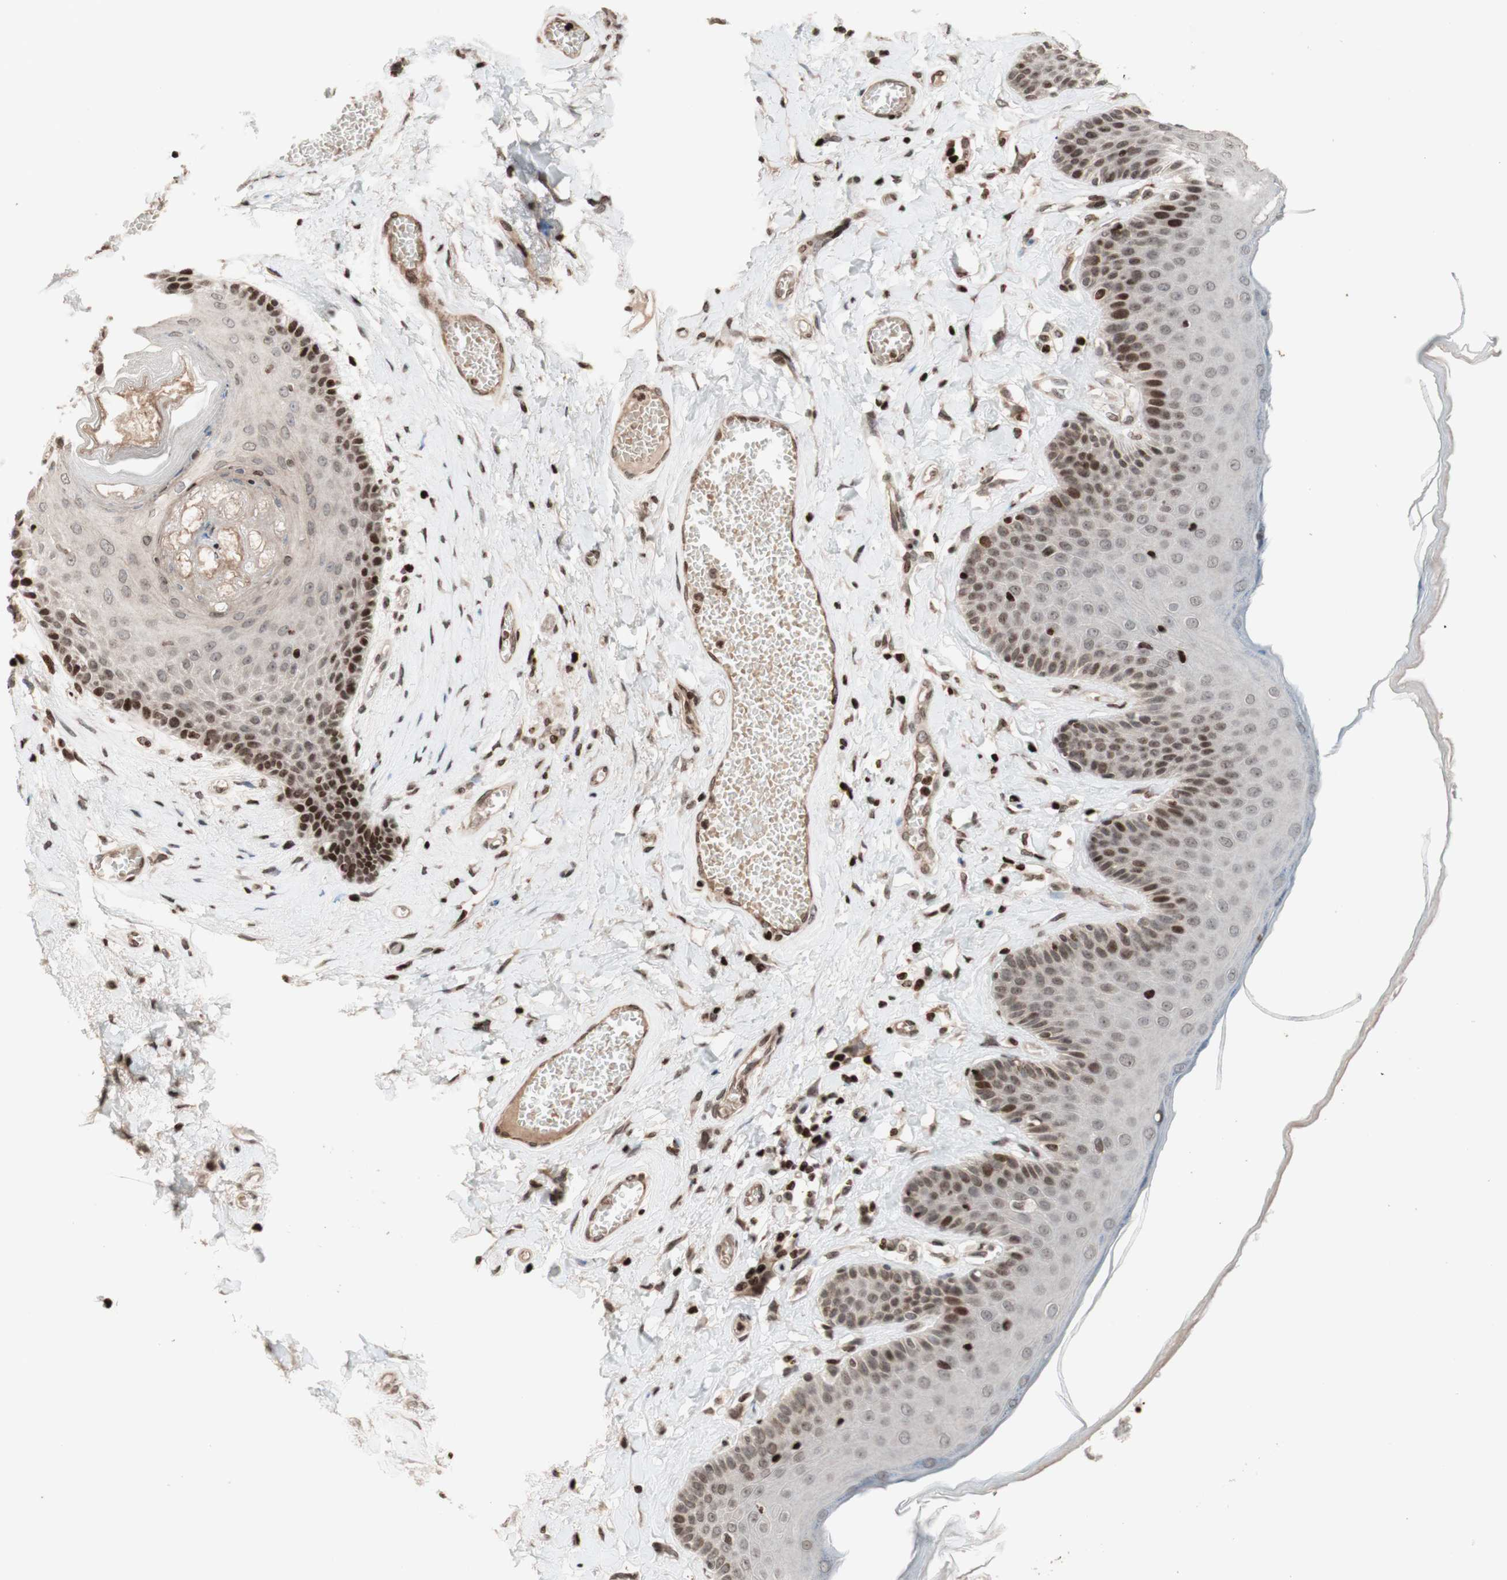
{"staining": {"intensity": "moderate", "quantity": "25%-75%", "location": "cytoplasmic/membranous,nuclear"}, "tissue": "skin", "cell_type": "Epidermal cells", "image_type": "normal", "snomed": [{"axis": "morphology", "description": "Normal tissue, NOS"}, {"axis": "topography", "description": "Anal"}], "caption": "Moderate cytoplasmic/membranous,nuclear expression is appreciated in about 25%-75% of epidermal cells in benign skin. Ihc stains the protein of interest in brown and the nuclei are stained blue.", "gene": "POLA1", "patient": {"sex": "male", "age": 69}}